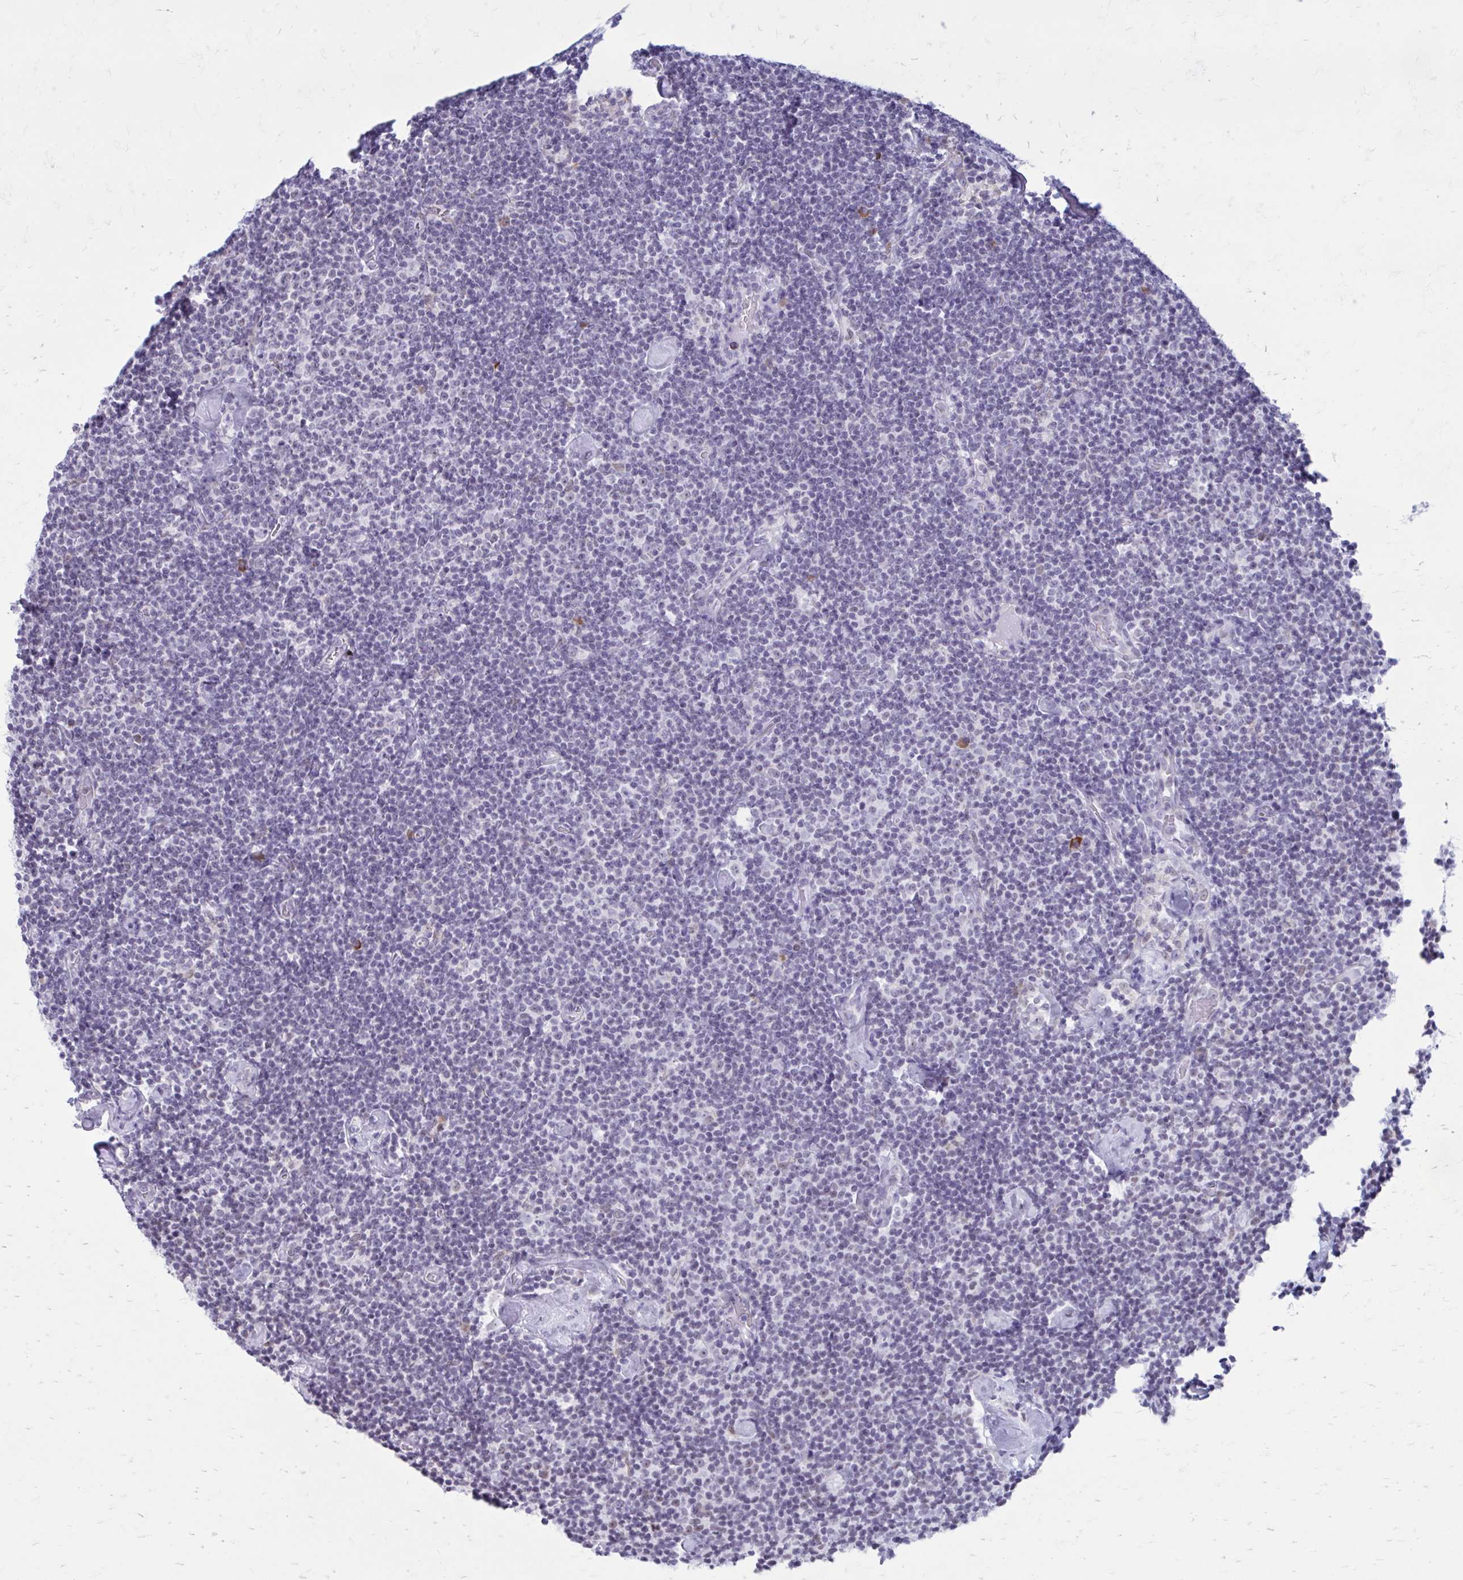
{"staining": {"intensity": "negative", "quantity": "none", "location": "none"}, "tissue": "lymphoma", "cell_type": "Tumor cells", "image_type": "cancer", "snomed": [{"axis": "morphology", "description": "Malignant lymphoma, non-Hodgkin's type, Low grade"}, {"axis": "topography", "description": "Lymph node"}], "caption": "A micrograph of human low-grade malignant lymphoma, non-Hodgkin's type is negative for staining in tumor cells. (DAB (3,3'-diaminobenzidine) immunohistochemistry (IHC) with hematoxylin counter stain).", "gene": "PROSER1", "patient": {"sex": "male", "age": 81}}